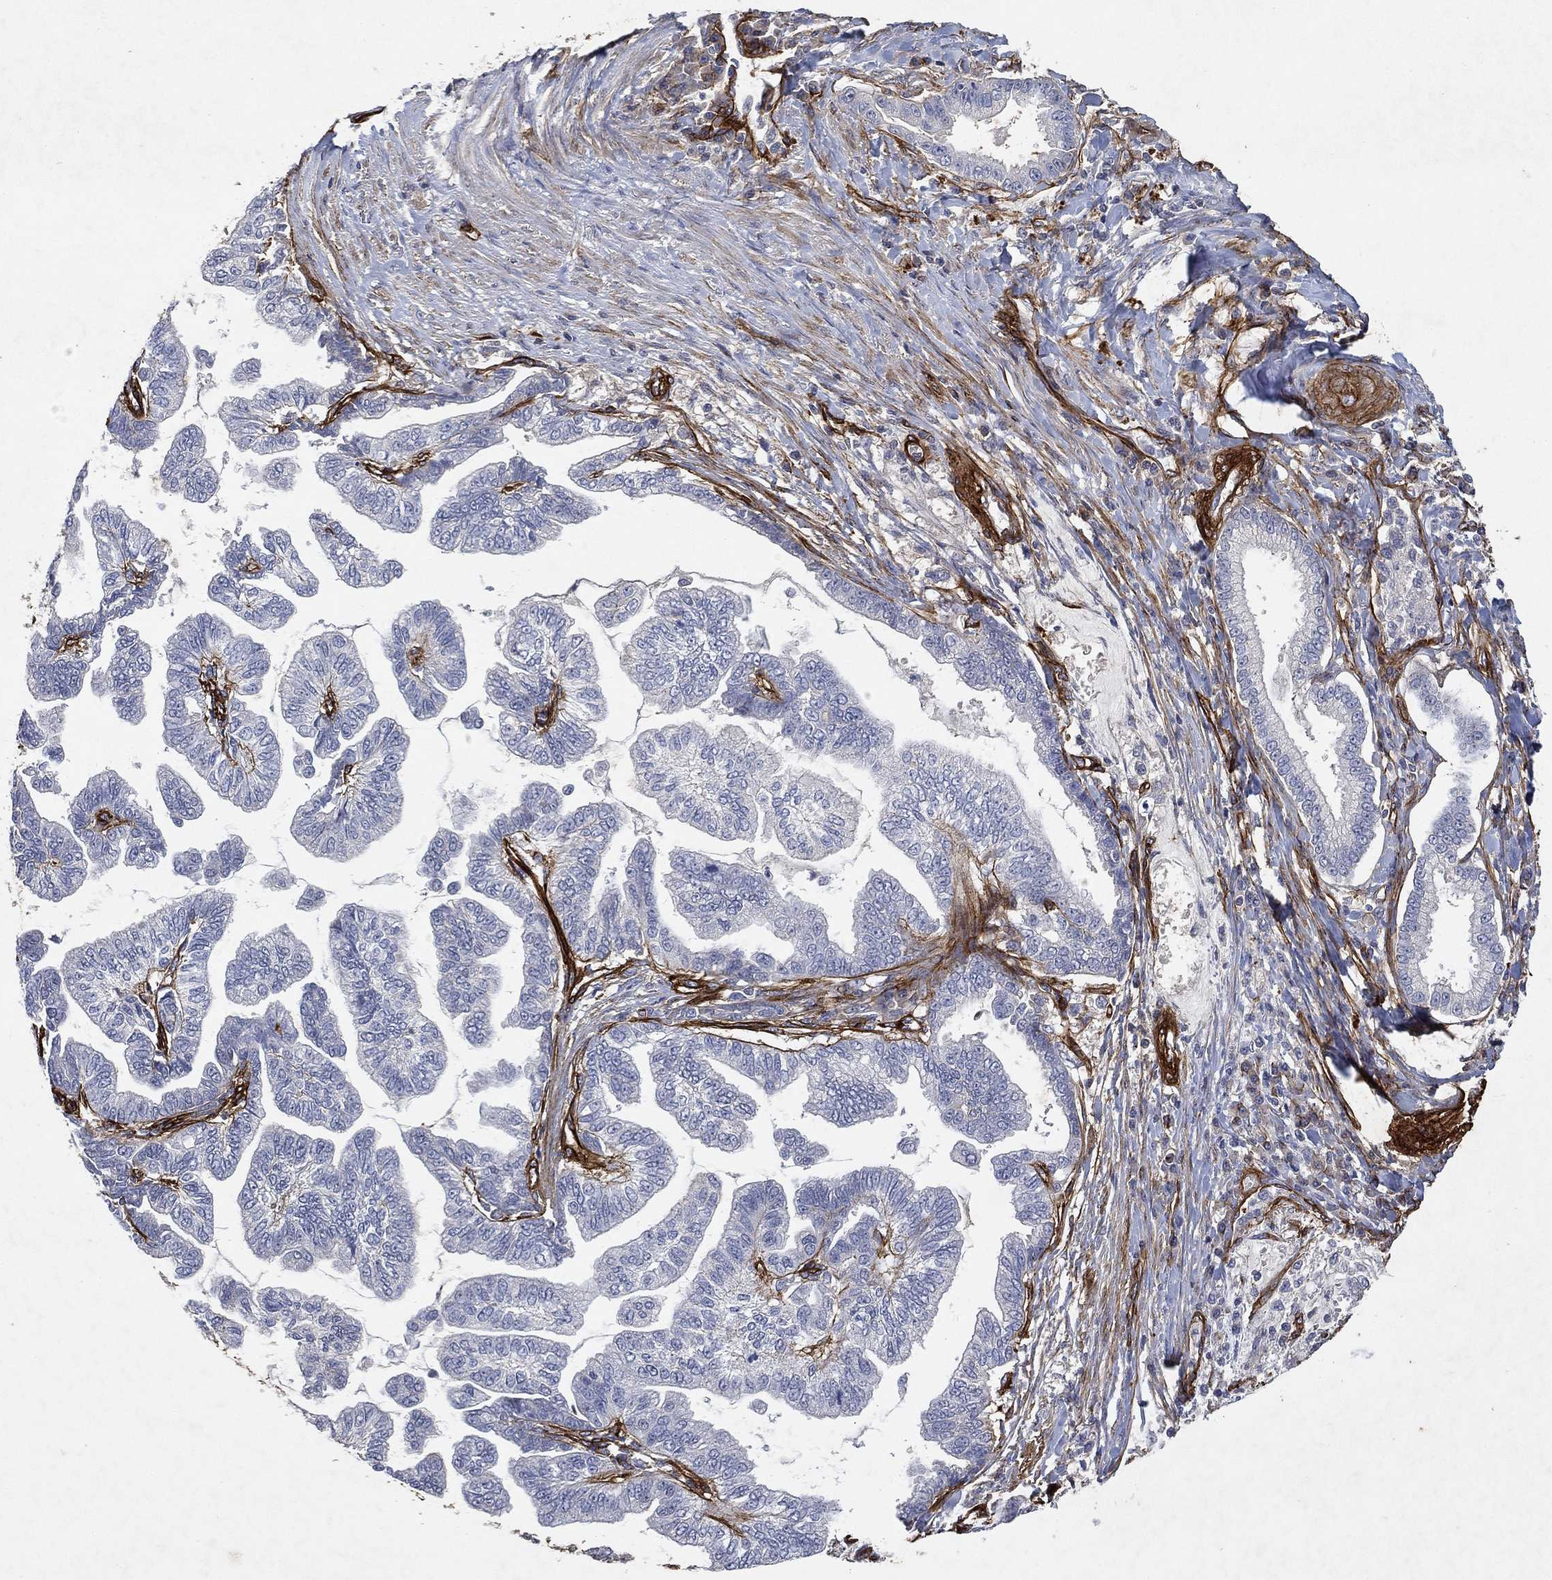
{"staining": {"intensity": "negative", "quantity": "none", "location": "none"}, "tissue": "stomach cancer", "cell_type": "Tumor cells", "image_type": "cancer", "snomed": [{"axis": "morphology", "description": "Adenocarcinoma, NOS"}, {"axis": "topography", "description": "Stomach"}], "caption": "Tumor cells show no significant protein positivity in stomach adenocarcinoma.", "gene": "COL4A2", "patient": {"sex": "male", "age": 83}}